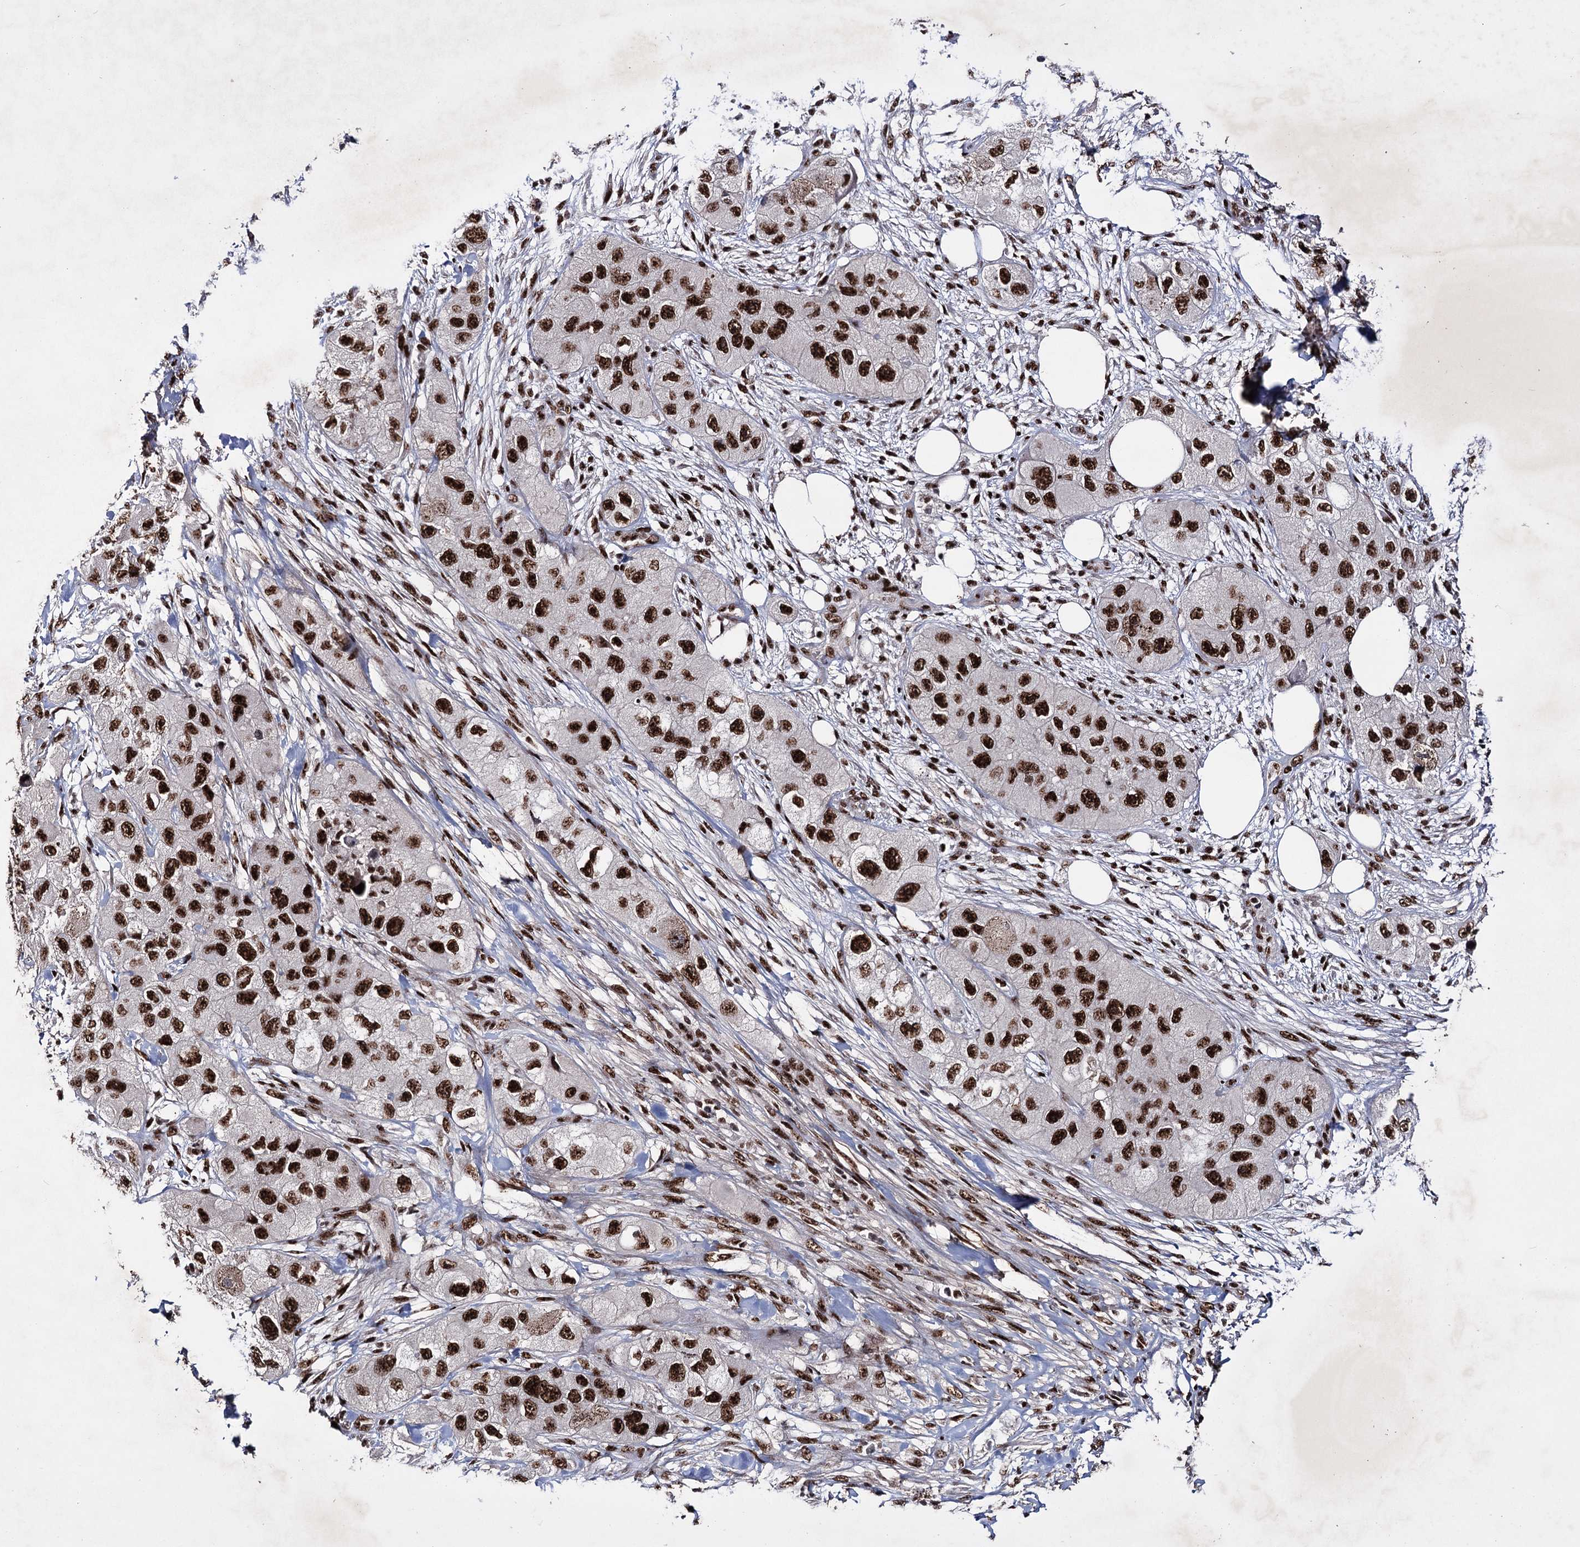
{"staining": {"intensity": "strong", "quantity": ">75%", "location": "nuclear"}, "tissue": "skin cancer", "cell_type": "Tumor cells", "image_type": "cancer", "snomed": [{"axis": "morphology", "description": "Squamous cell carcinoma, NOS"}, {"axis": "topography", "description": "Skin"}, {"axis": "topography", "description": "Subcutis"}], "caption": "Strong nuclear staining for a protein is appreciated in approximately >75% of tumor cells of squamous cell carcinoma (skin) using immunohistochemistry.", "gene": "PRPF40A", "patient": {"sex": "male", "age": 73}}